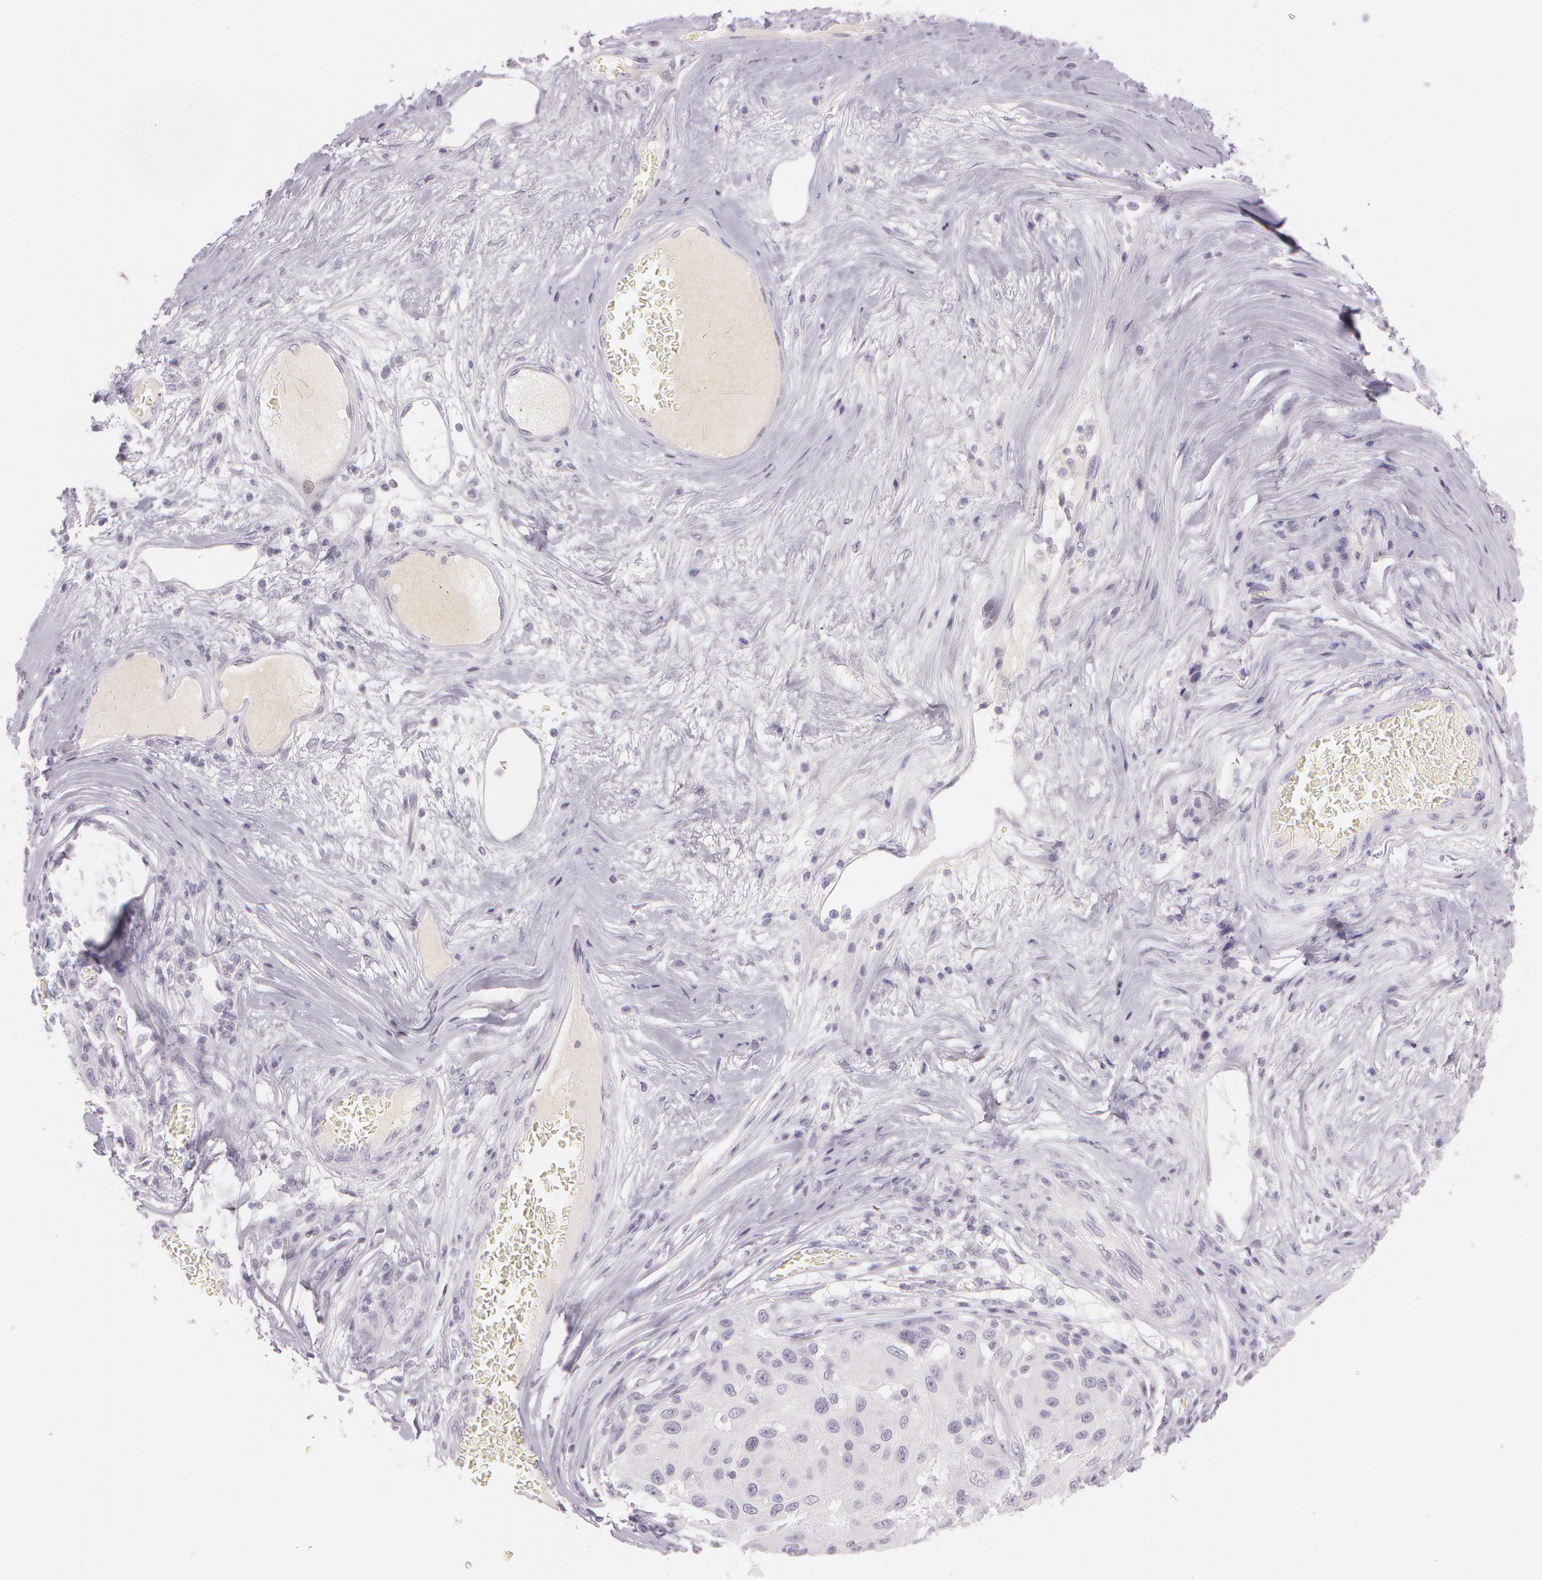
{"staining": {"intensity": "negative", "quantity": "none", "location": "none"}, "tissue": "melanoma", "cell_type": "Tumor cells", "image_type": "cancer", "snomed": [{"axis": "morphology", "description": "Malignant melanoma, NOS"}, {"axis": "topography", "description": "Skin"}], "caption": "There is no significant staining in tumor cells of malignant melanoma.", "gene": "OTC", "patient": {"sex": "female", "age": 77}}